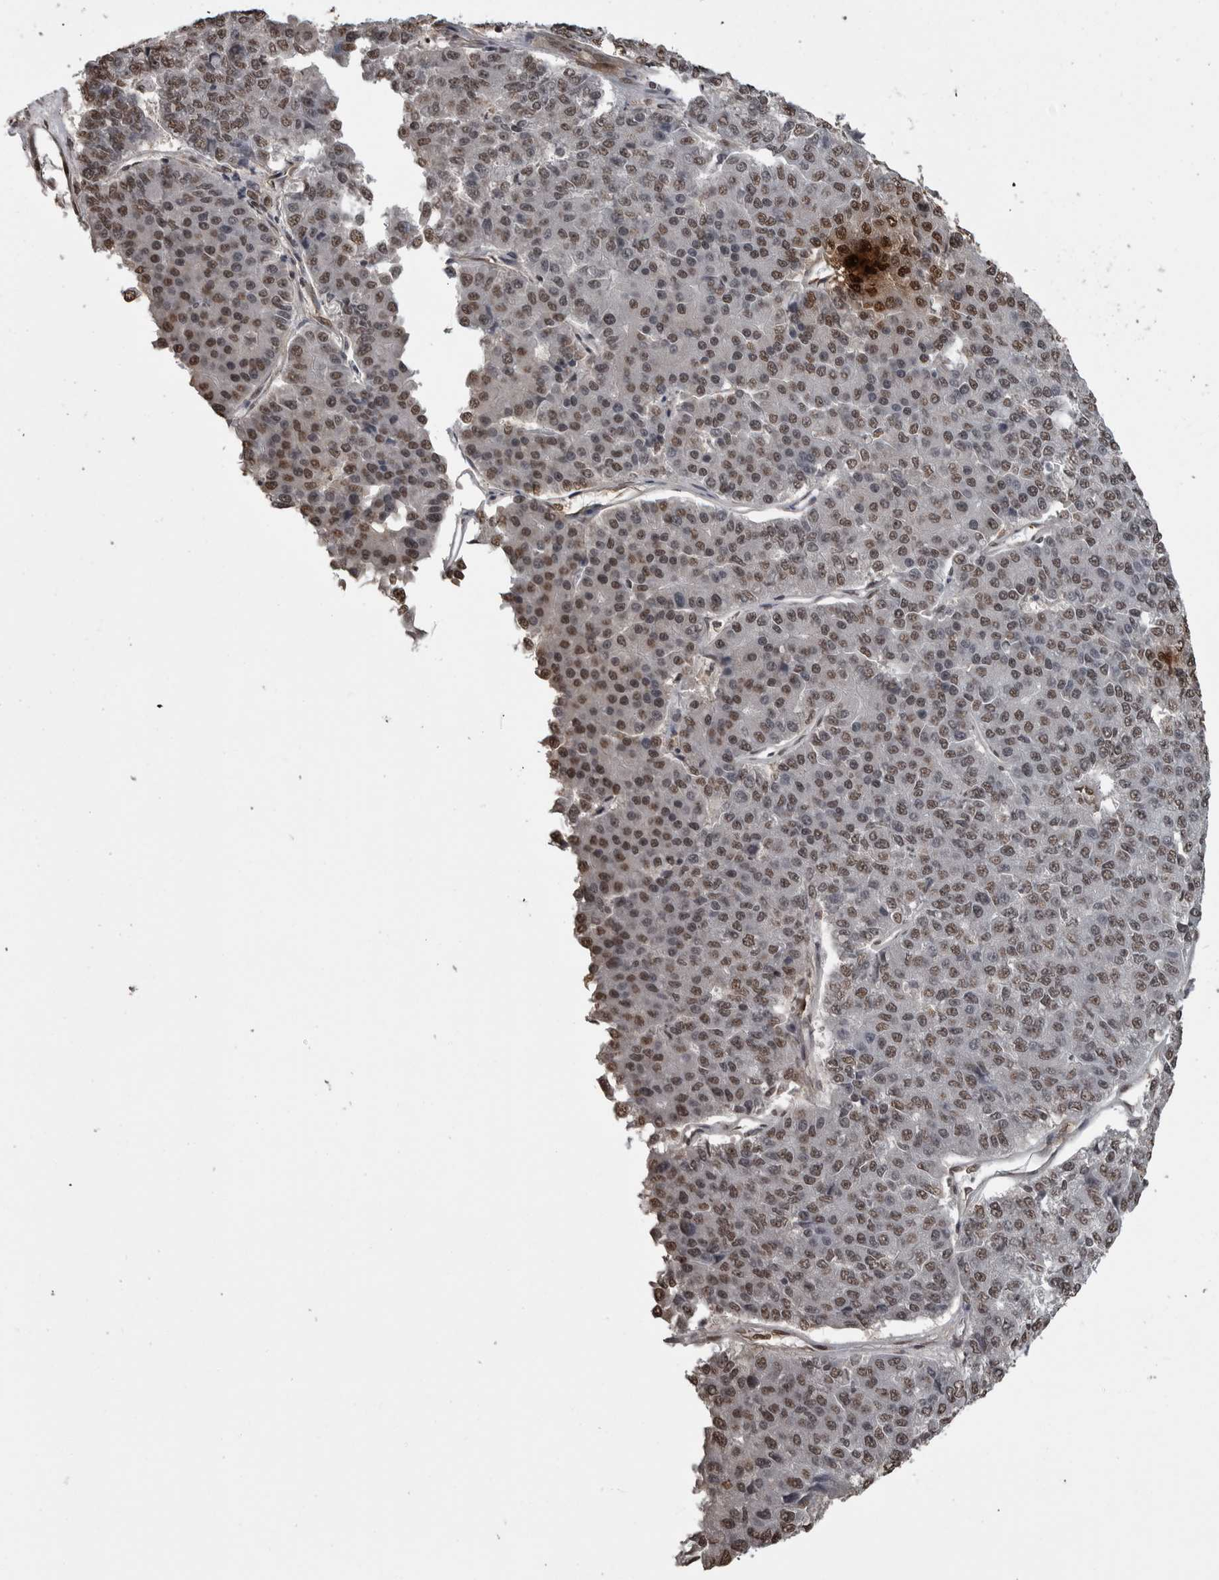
{"staining": {"intensity": "weak", "quantity": ">75%", "location": "nuclear"}, "tissue": "pancreatic cancer", "cell_type": "Tumor cells", "image_type": "cancer", "snomed": [{"axis": "morphology", "description": "Adenocarcinoma, NOS"}, {"axis": "topography", "description": "Pancreas"}], "caption": "Protein staining of pancreatic cancer tissue shows weak nuclear positivity in approximately >75% of tumor cells. (DAB (3,3'-diaminobenzidine) IHC, brown staining for protein, blue staining for nuclei).", "gene": "SMAD2", "patient": {"sex": "male", "age": 50}}